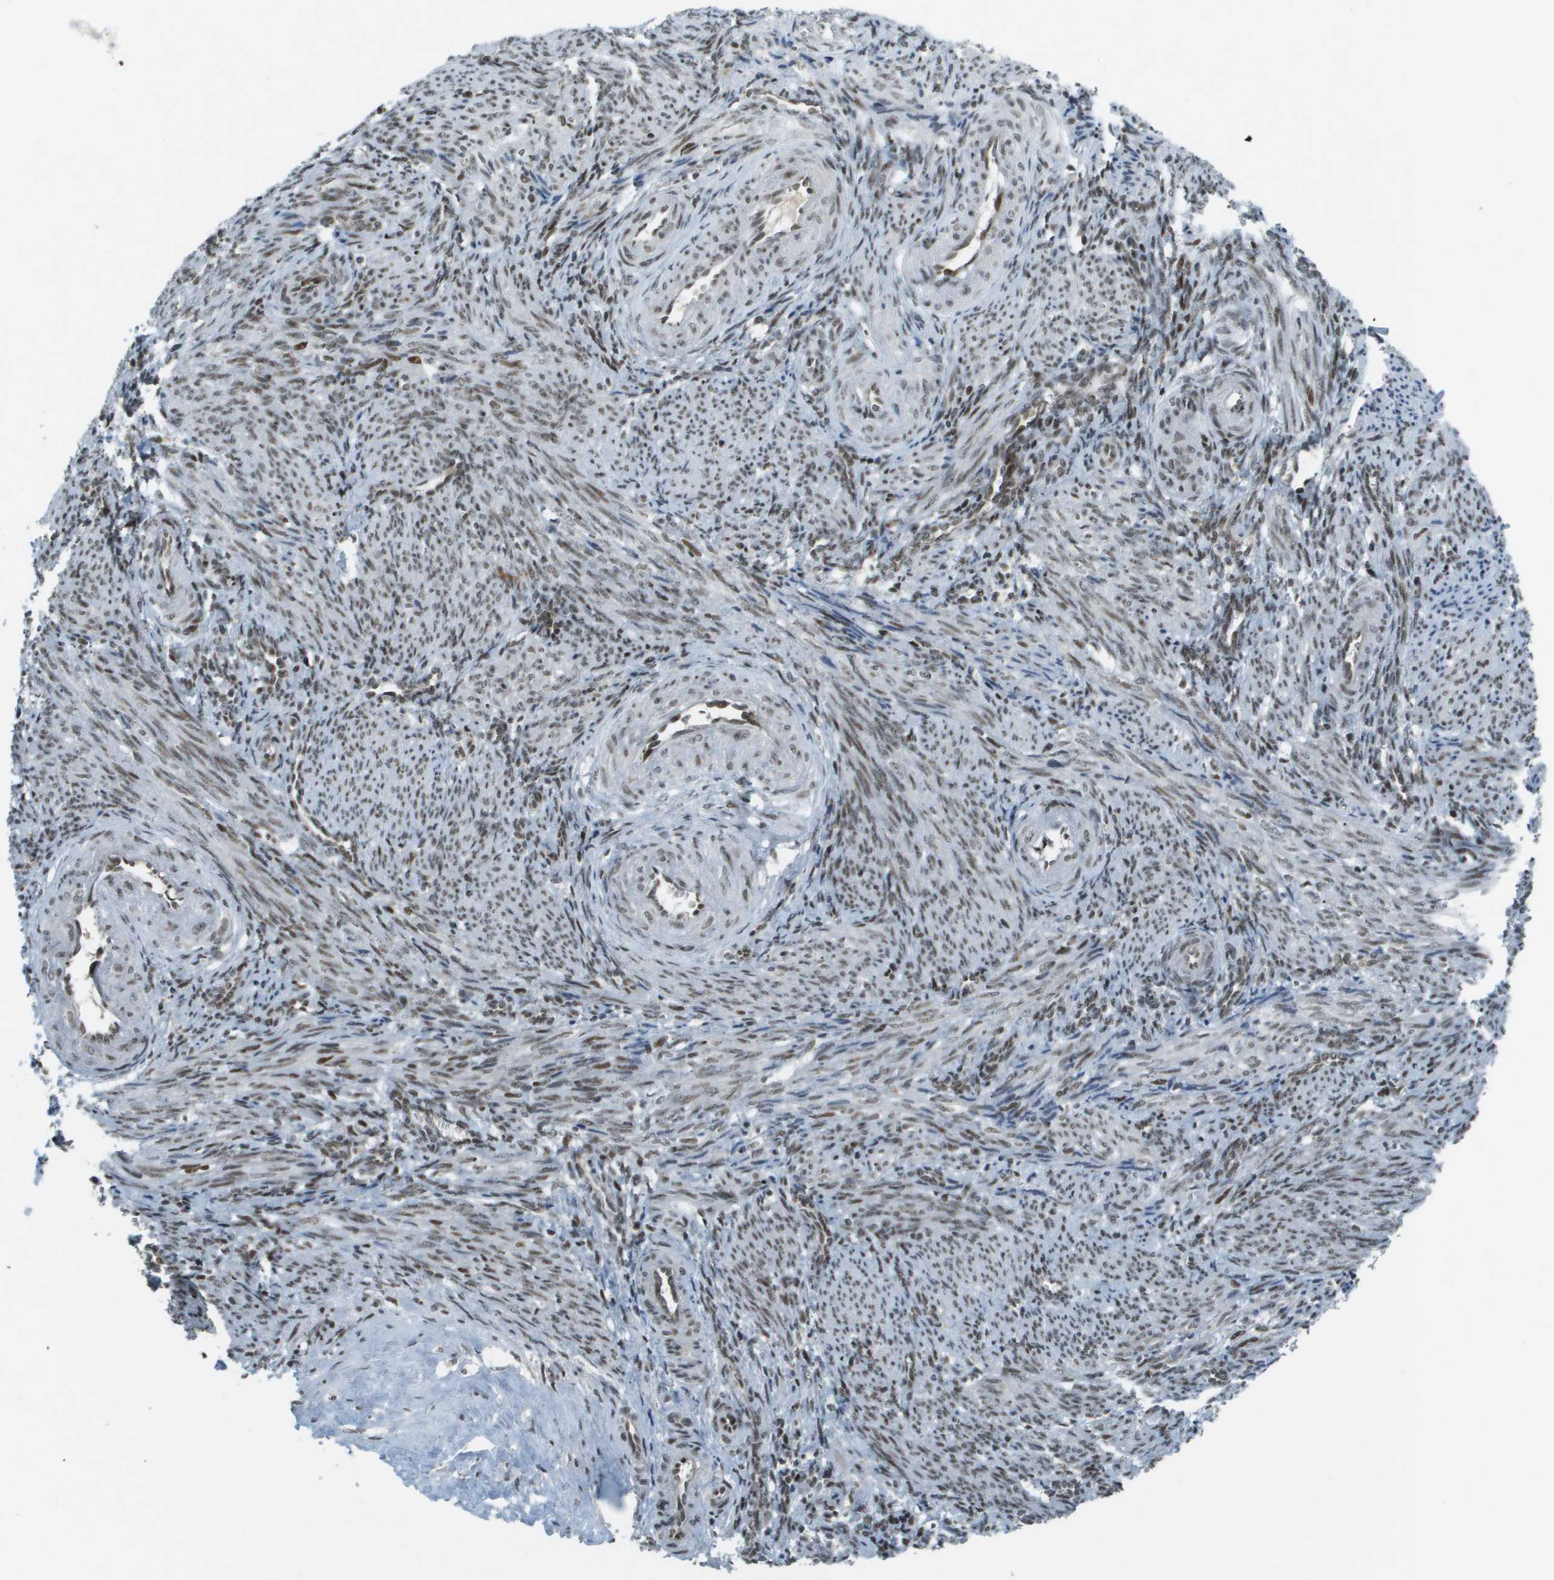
{"staining": {"intensity": "moderate", "quantity": ">75%", "location": "nuclear"}, "tissue": "smooth muscle", "cell_type": "Smooth muscle cells", "image_type": "normal", "snomed": [{"axis": "morphology", "description": "Normal tissue, NOS"}, {"axis": "topography", "description": "Endometrium"}], "caption": "A micrograph of human smooth muscle stained for a protein shows moderate nuclear brown staining in smooth muscle cells. (IHC, brightfield microscopy, high magnification).", "gene": "IRF7", "patient": {"sex": "female", "age": 33}}